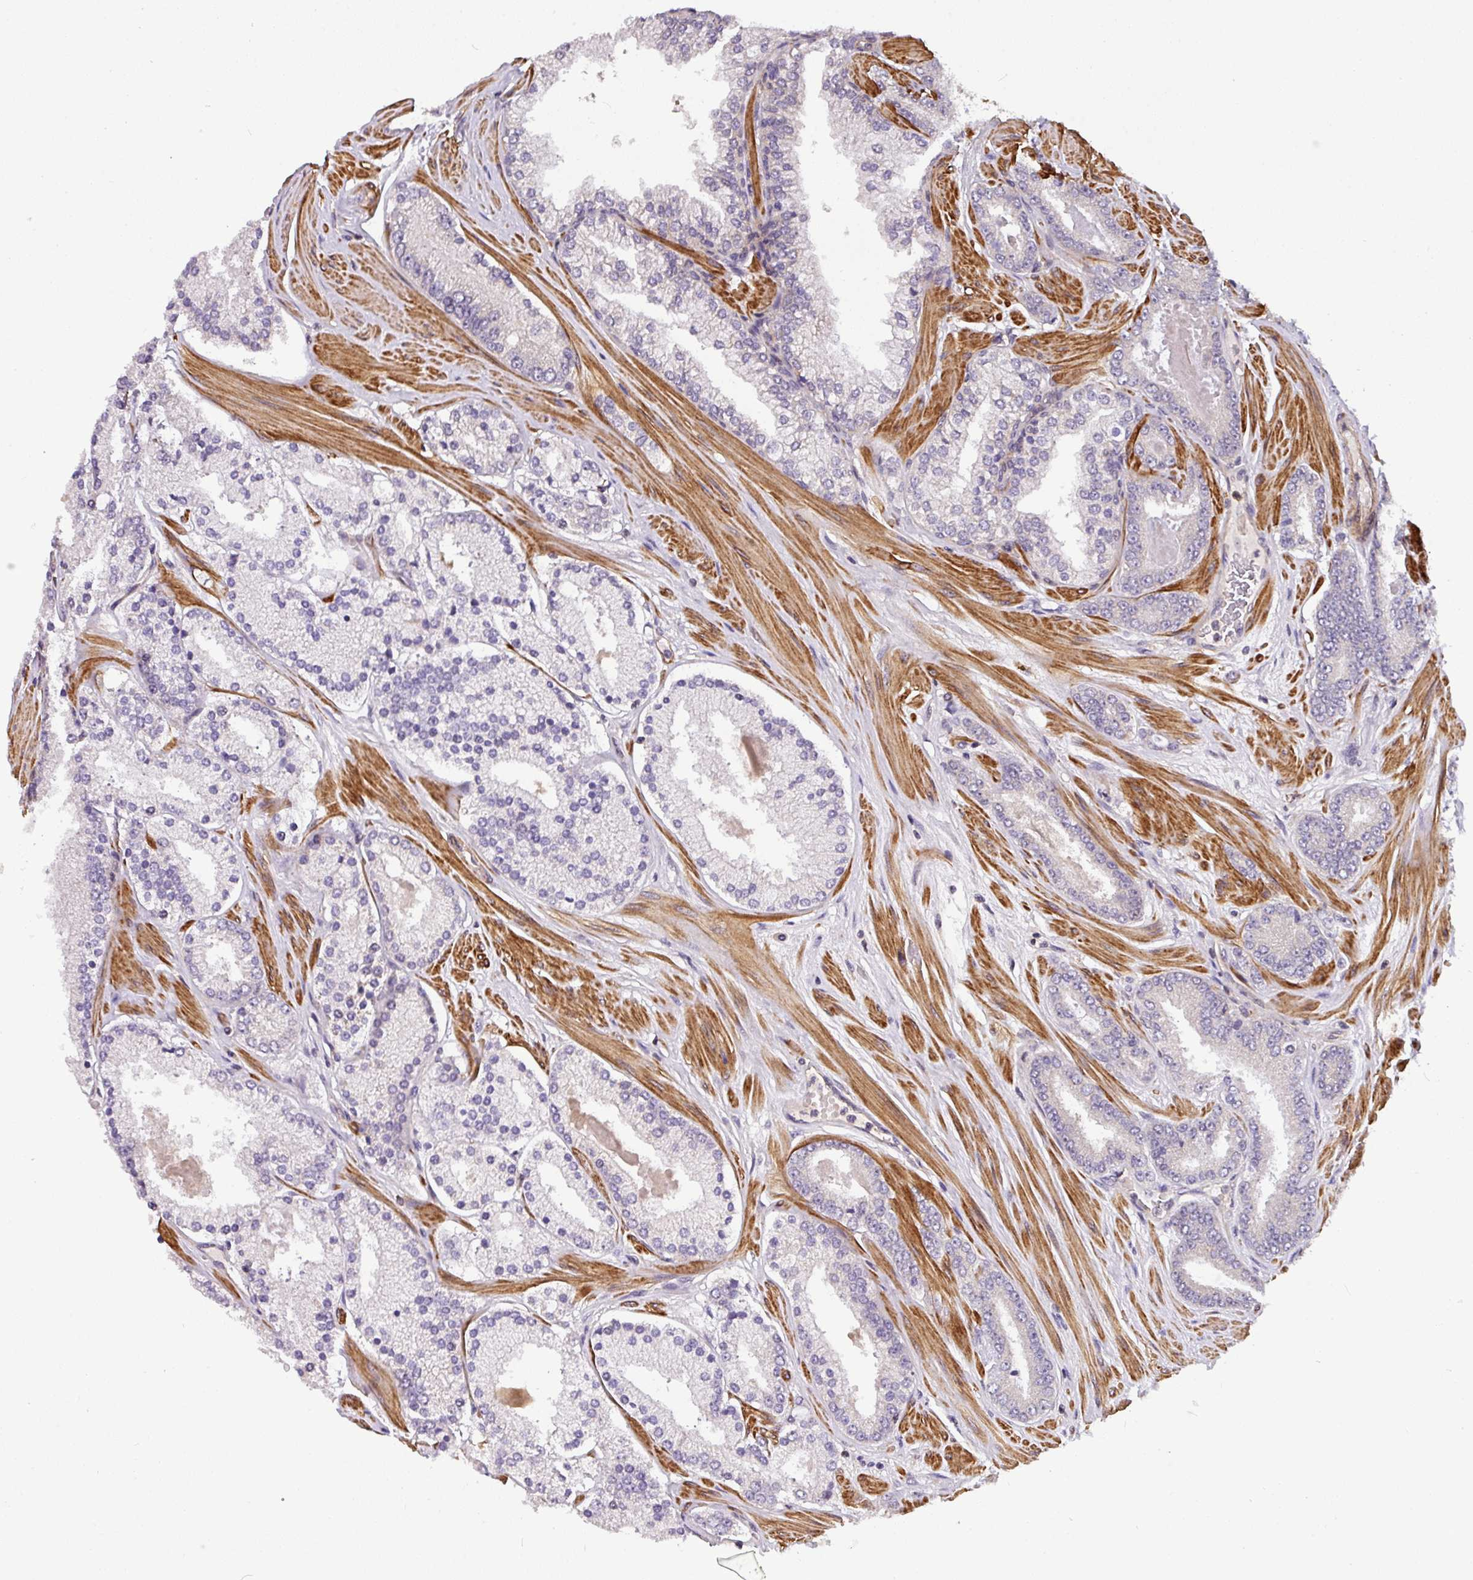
{"staining": {"intensity": "negative", "quantity": "none", "location": "none"}, "tissue": "prostate cancer", "cell_type": "Tumor cells", "image_type": "cancer", "snomed": [{"axis": "morphology", "description": "Adenocarcinoma, Low grade"}, {"axis": "topography", "description": "Prostate"}], "caption": "Tumor cells show no significant protein positivity in adenocarcinoma (low-grade) (prostate).", "gene": "CASS4", "patient": {"sex": "male", "age": 42}}